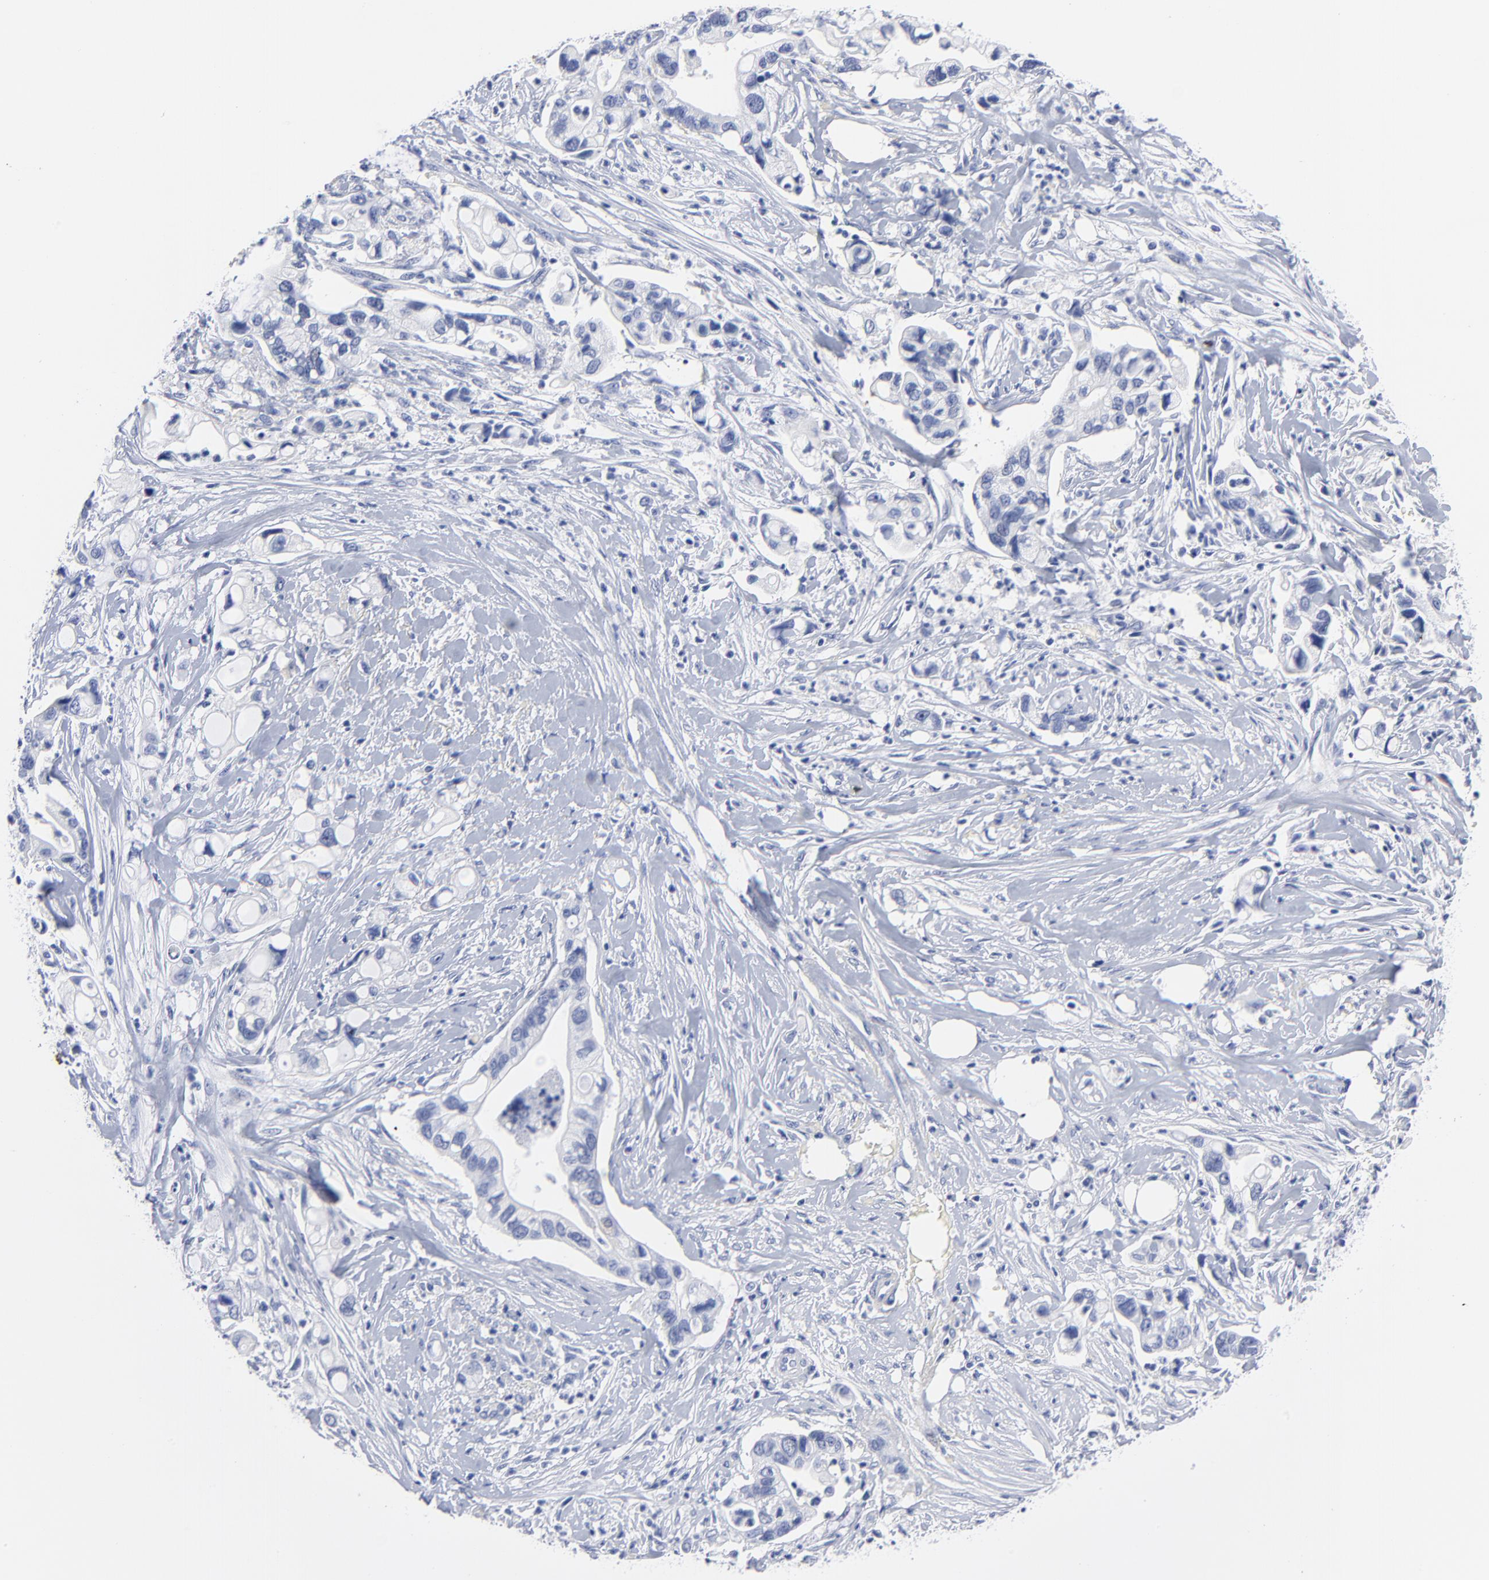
{"staining": {"intensity": "negative", "quantity": "none", "location": "none"}, "tissue": "pancreatic cancer", "cell_type": "Tumor cells", "image_type": "cancer", "snomed": [{"axis": "morphology", "description": "Adenocarcinoma, NOS"}, {"axis": "topography", "description": "Pancreas"}], "caption": "This is an immunohistochemistry (IHC) photomicrograph of human adenocarcinoma (pancreatic). There is no staining in tumor cells.", "gene": "ACY1", "patient": {"sex": "male", "age": 70}}